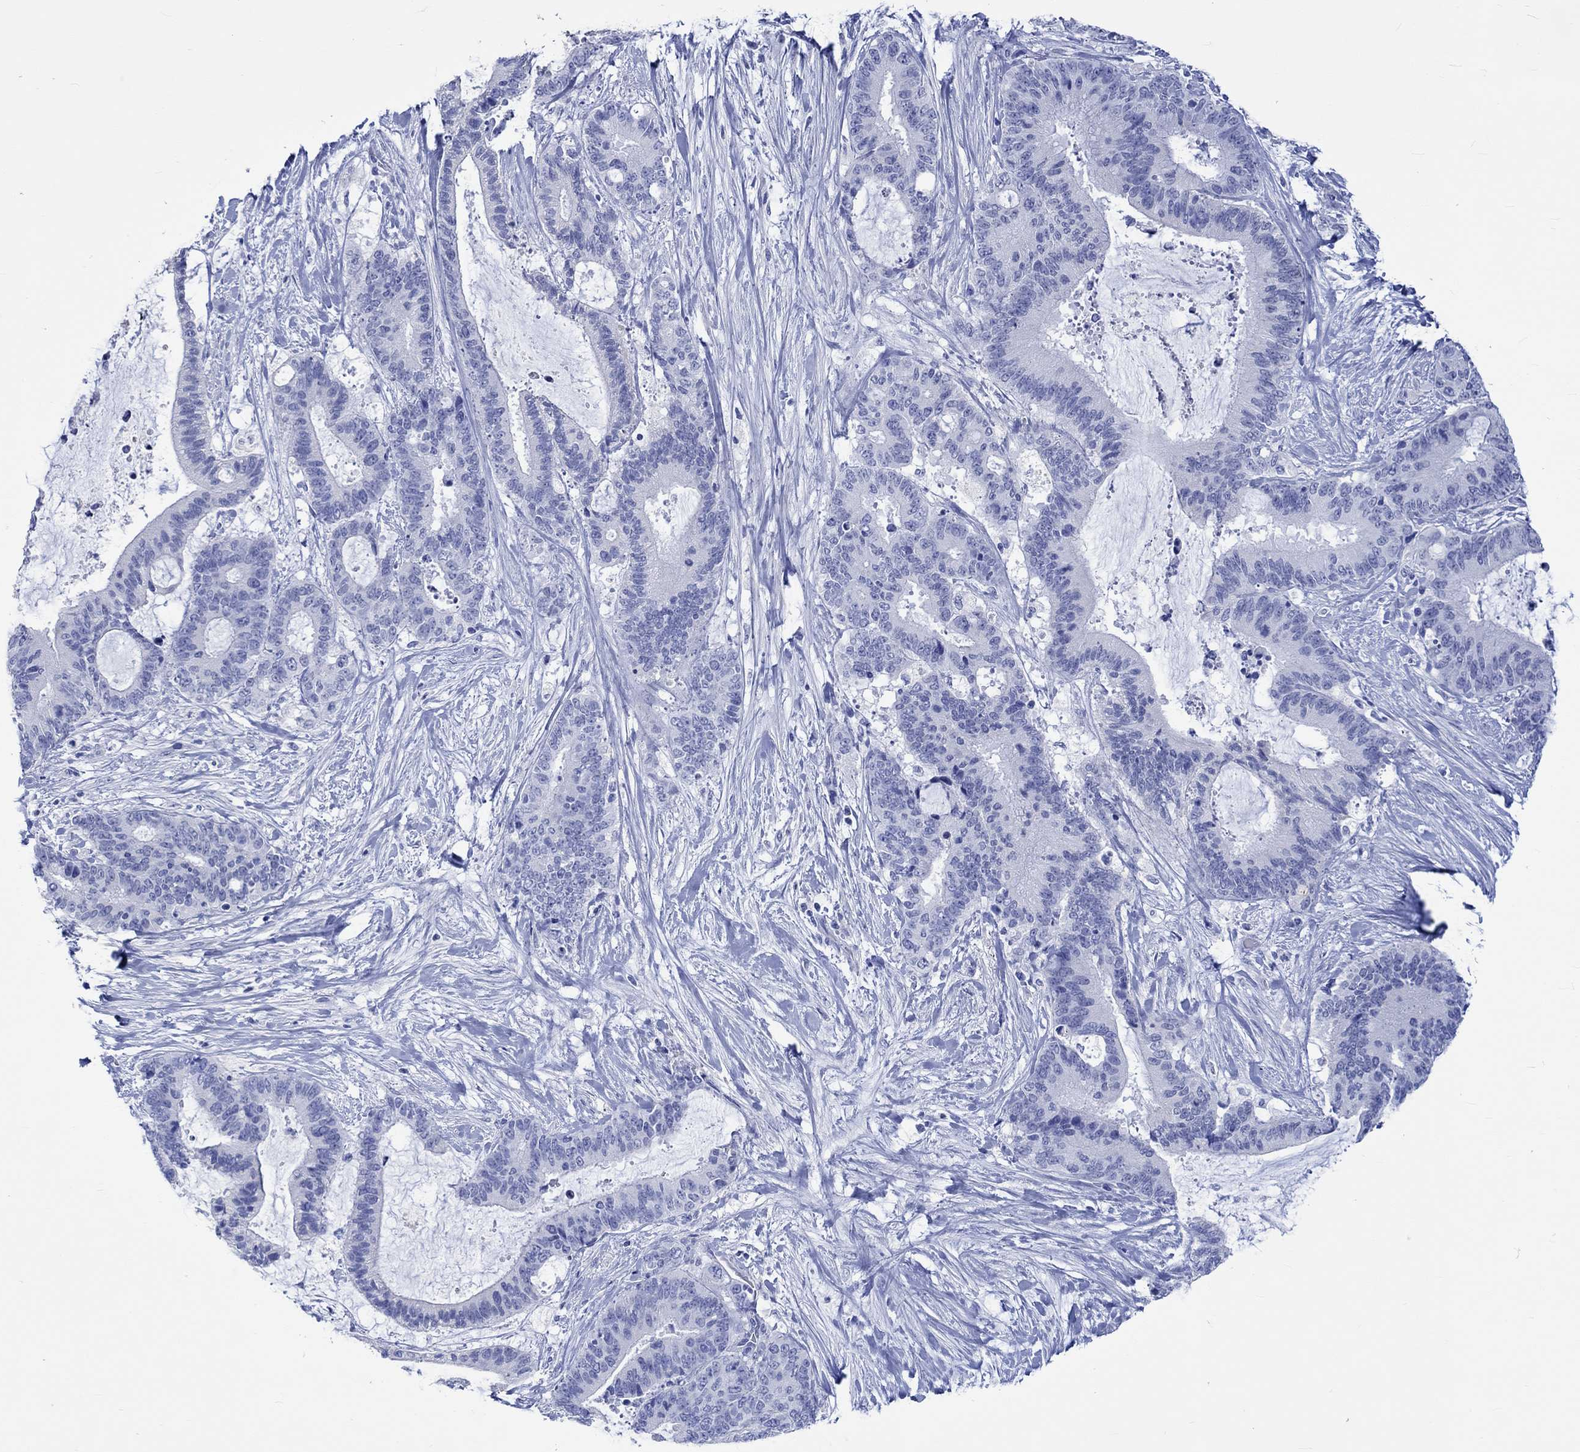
{"staining": {"intensity": "negative", "quantity": "none", "location": "none"}, "tissue": "liver cancer", "cell_type": "Tumor cells", "image_type": "cancer", "snomed": [{"axis": "morphology", "description": "Cholangiocarcinoma"}, {"axis": "topography", "description": "Liver"}], "caption": "Protein analysis of cholangiocarcinoma (liver) reveals no significant staining in tumor cells.", "gene": "KLHL33", "patient": {"sex": "female", "age": 73}}